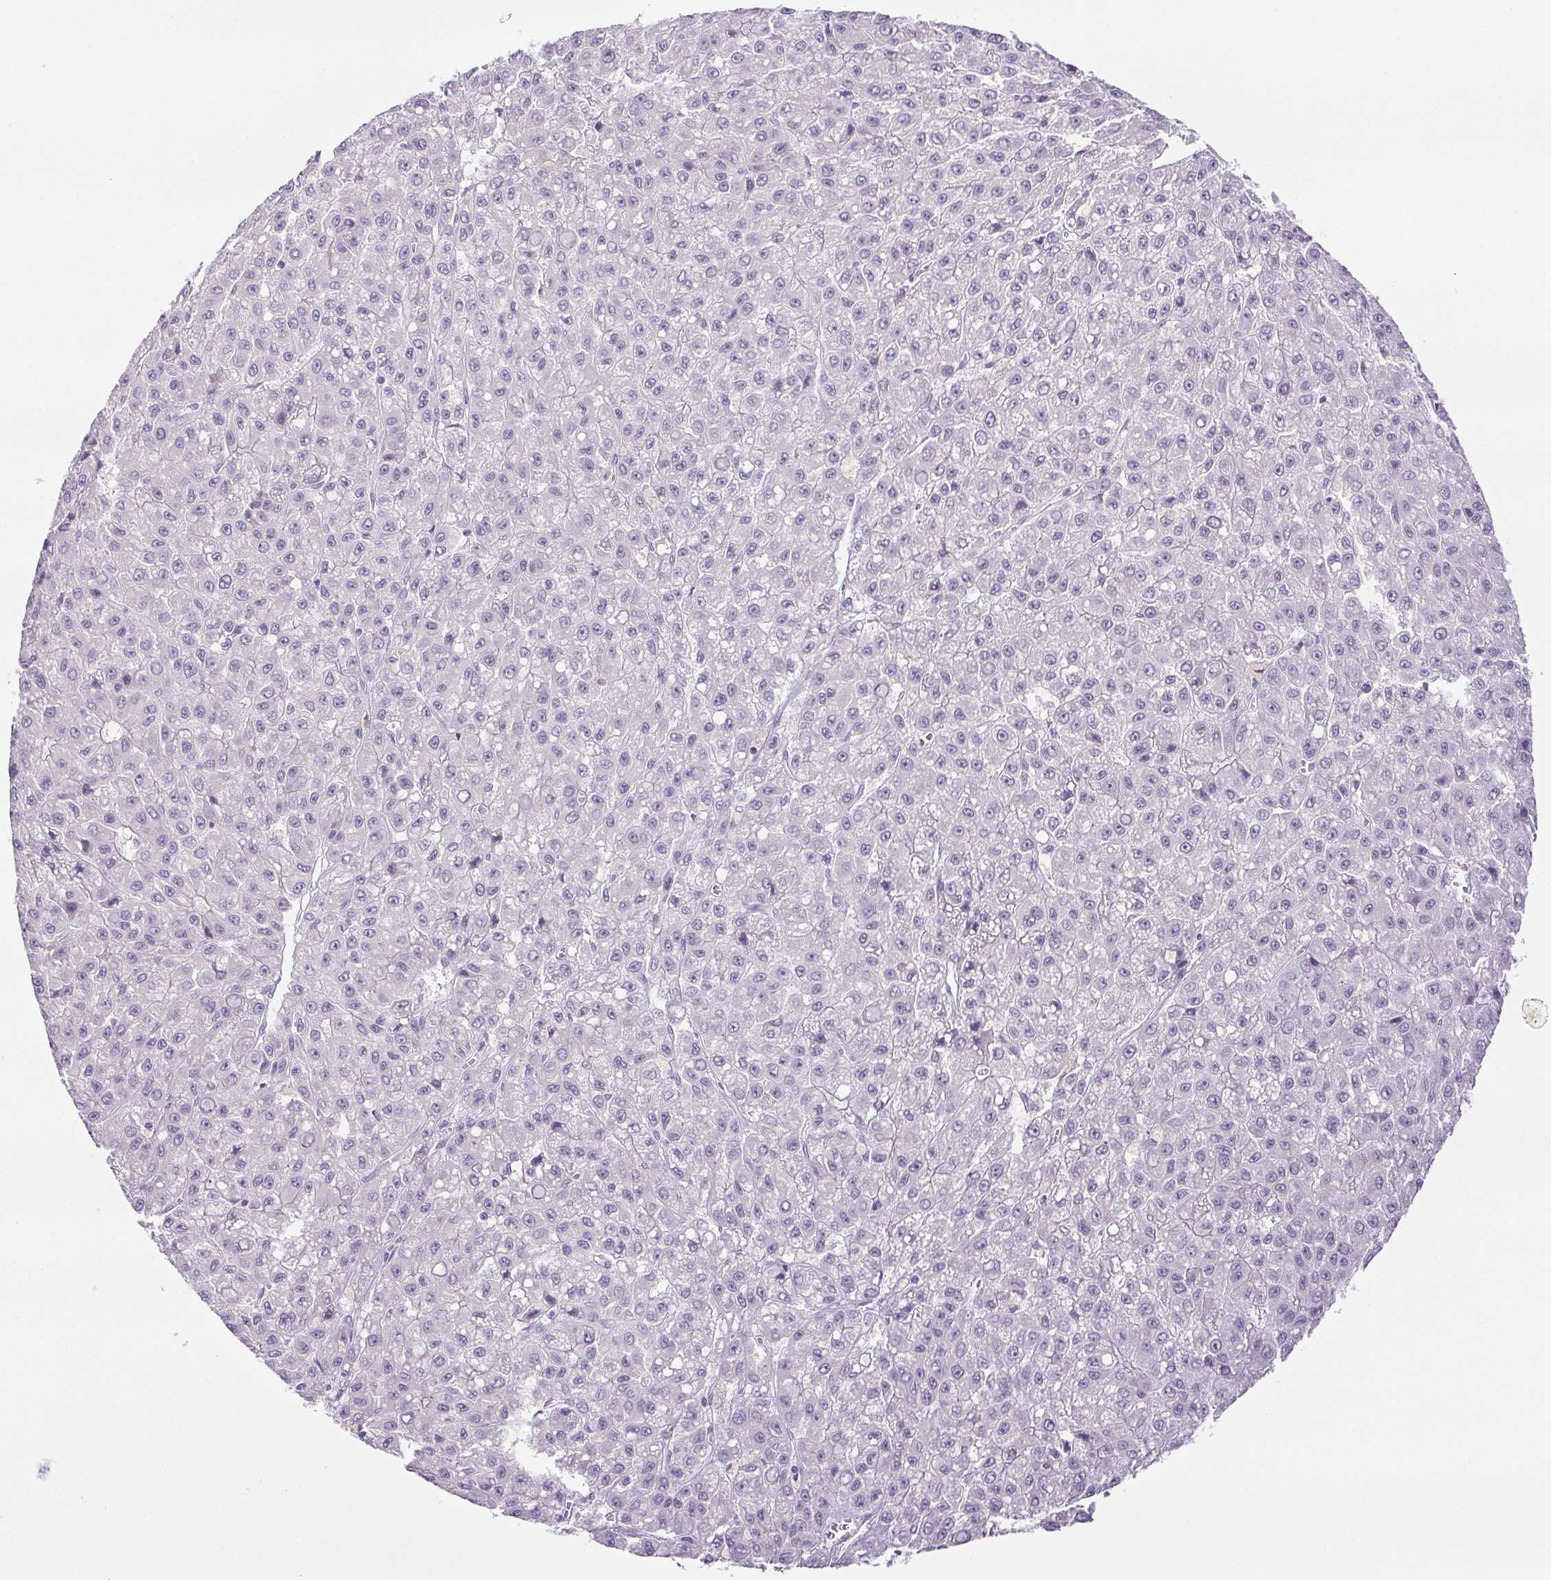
{"staining": {"intensity": "negative", "quantity": "none", "location": "none"}, "tissue": "liver cancer", "cell_type": "Tumor cells", "image_type": "cancer", "snomed": [{"axis": "morphology", "description": "Carcinoma, Hepatocellular, NOS"}, {"axis": "topography", "description": "Liver"}], "caption": "Protein analysis of liver hepatocellular carcinoma demonstrates no significant staining in tumor cells. (Brightfield microscopy of DAB (3,3'-diaminobenzidine) immunohistochemistry (IHC) at high magnification).", "gene": "PAPPA2", "patient": {"sex": "male", "age": 70}}